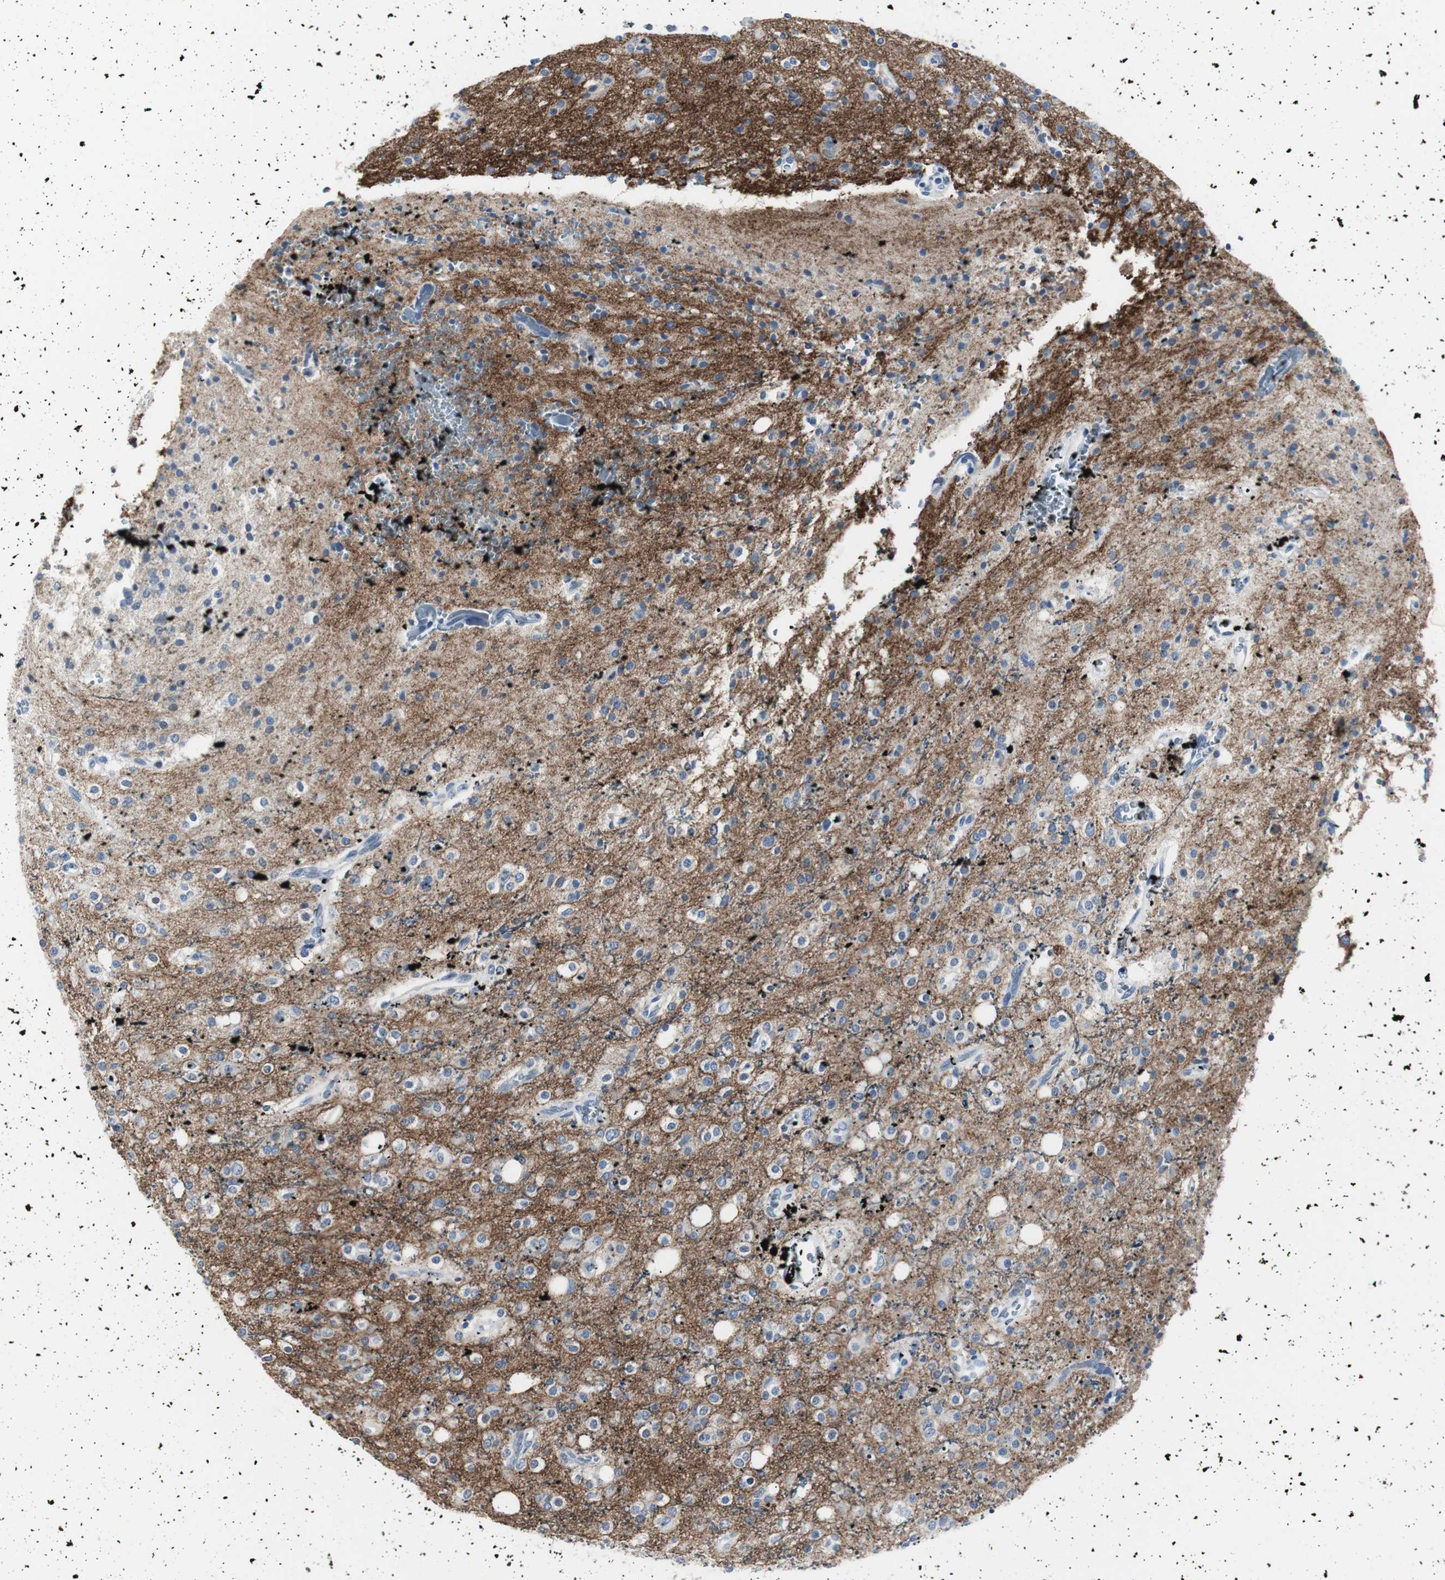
{"staining": {"intensity": "weak", "quantity": "<25%", "location": "cytoplasmic/membranous"}, "tissue": "glioma", "cell_type": "Tumor cells", "image_type": "cancer", "snomed": [{"axis": "morphology", "description": "Glioma, malignant, High grade"}, {"axis": "topography", "description": "Brain"}], "caption": "IHC of human malignant high-grade glioma displays no positivity in tumor cells. Nuclei are stained in blue.", "gene": "GAP43", "patient": {"sex": "male", "age": 47}}